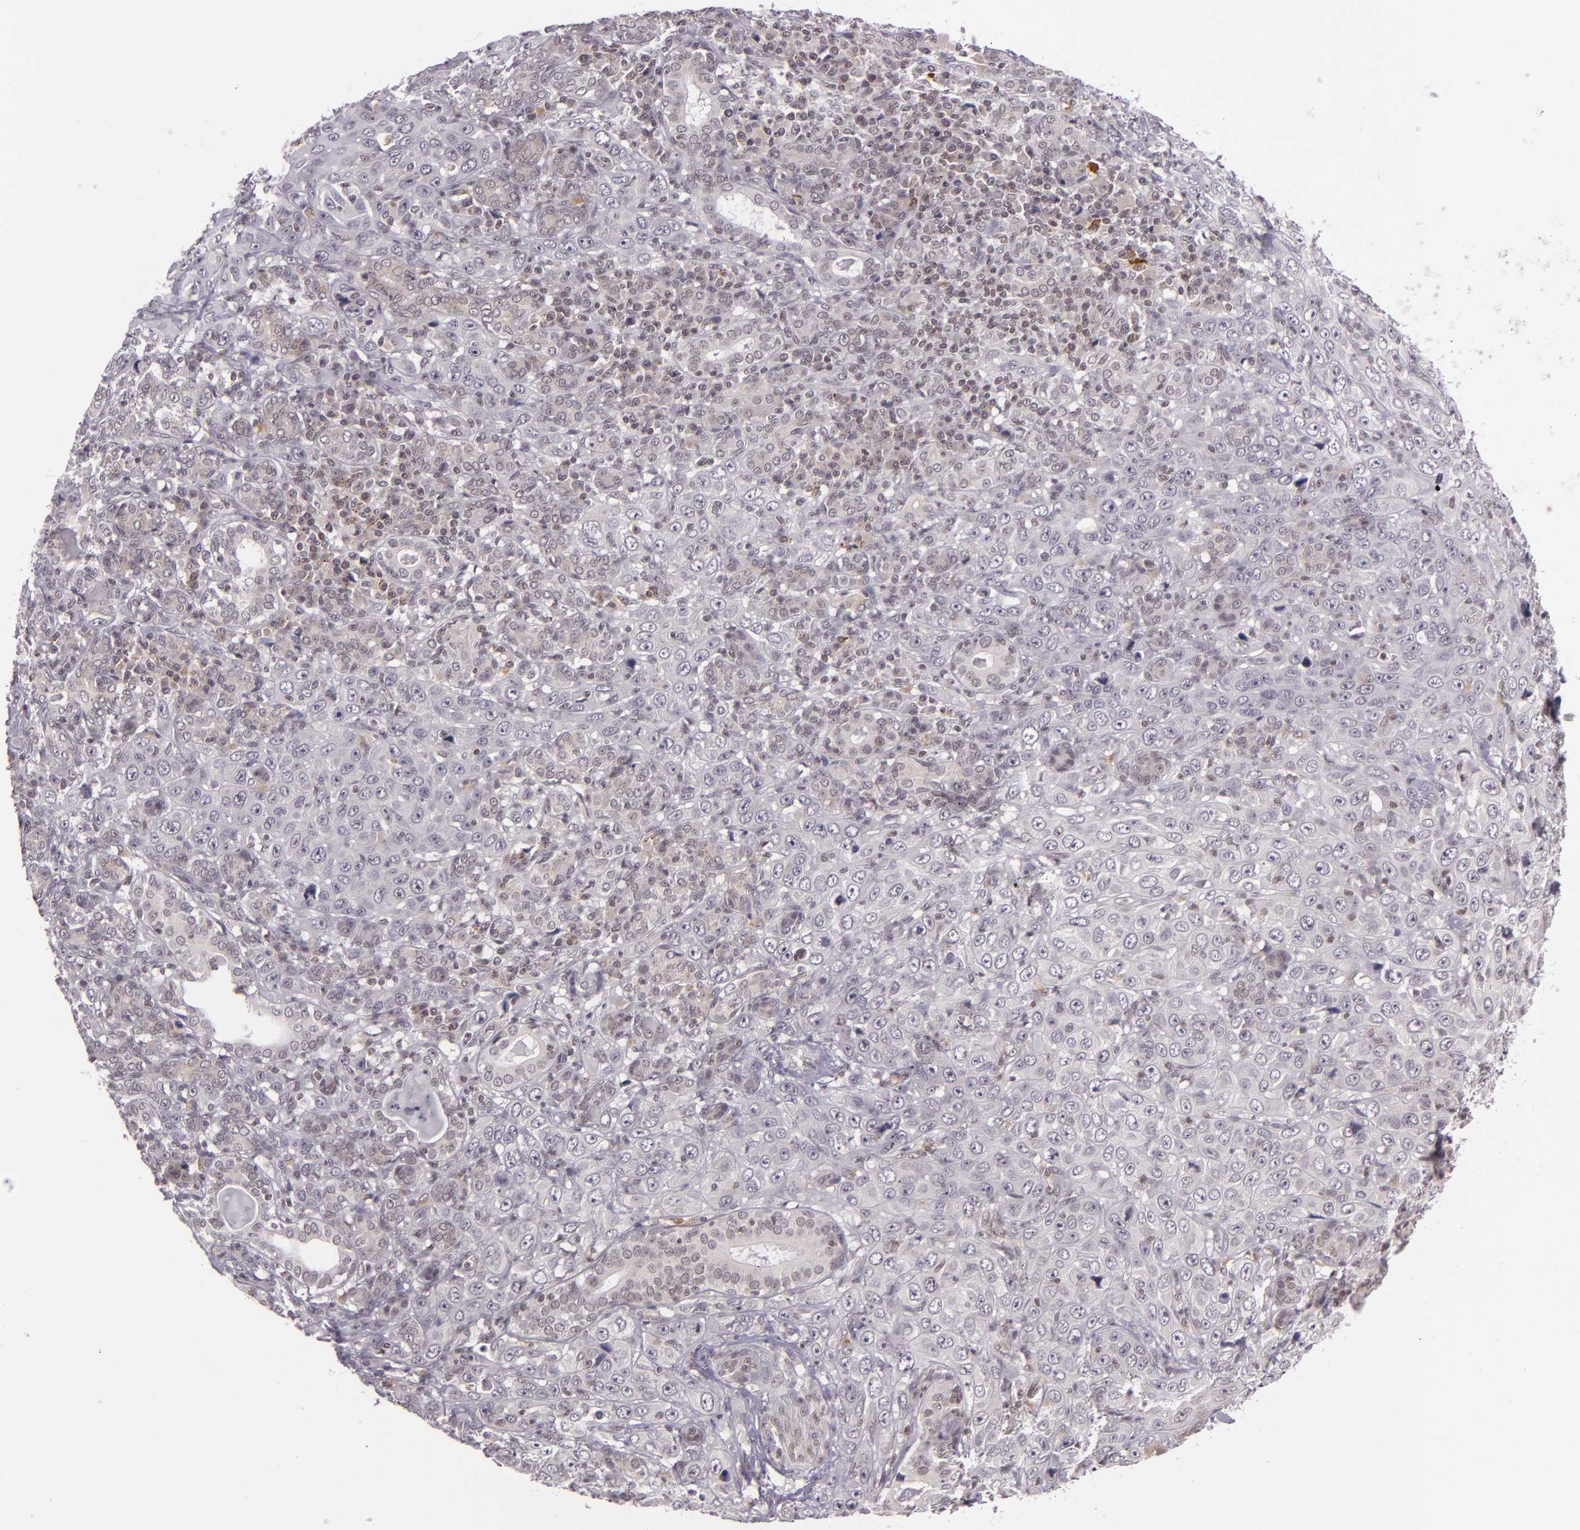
{"staining": {"intensity": "weak", "quantity": "<25%", "location": "nuclear"}, "tissue": "skin cancer", "cell_type": "Tumor cells", "image_type": "cancer", "snomed": [{"axis": "morphology", "description": "Squamous cell carcinoma, NOS"}, {"axis": "topography", "description": "Skin"}], "caption": "Immunohistochemistry photomicrograph of skin squamous cell carcinoma stained for a protein (brown), which shows no expression in tumor cells.", "gene": "ZFX", "patient": {"sex": "male", "age": 84}}